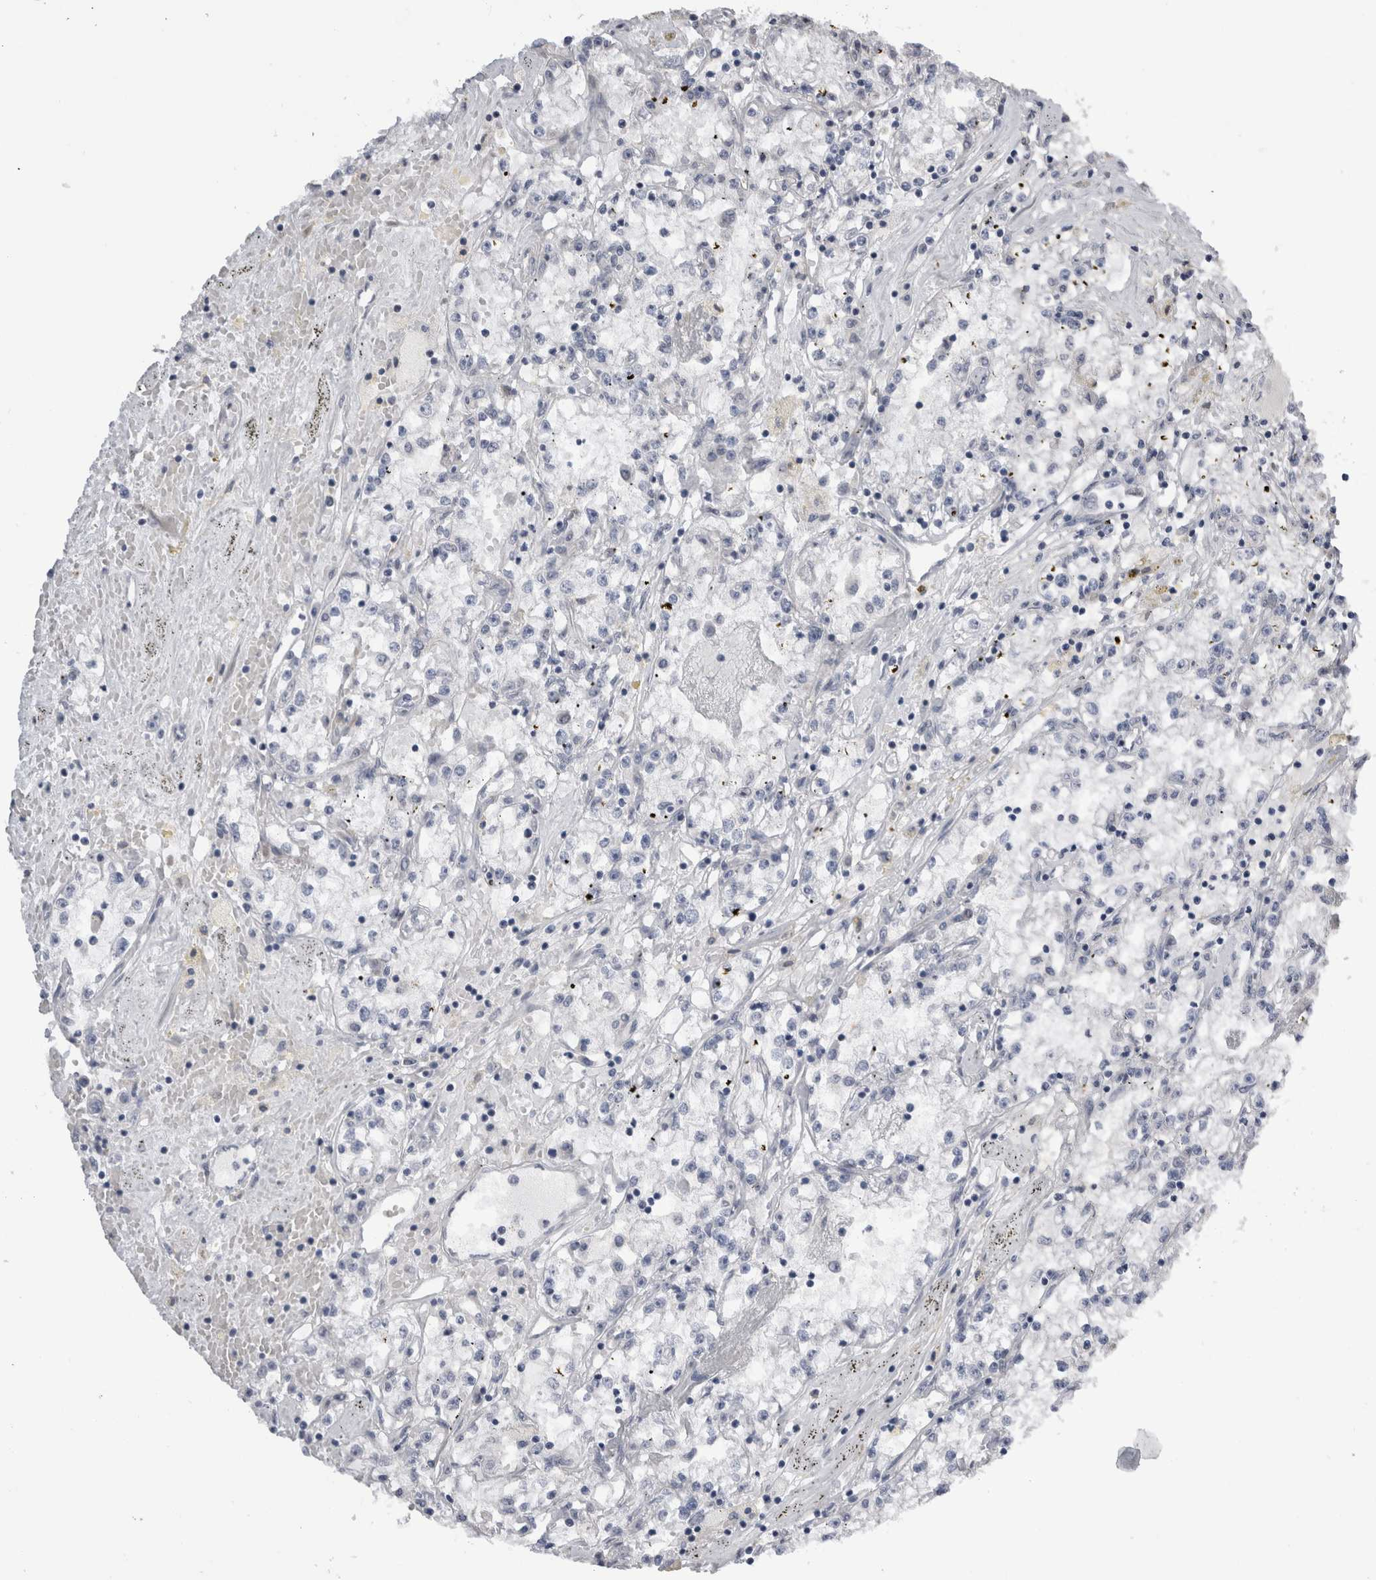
{"staining": {"intensity": "weak", "quantity": "<25%", "location": "cytoplasmic/membranous"}, "tissue": "renal cancer", "cell_type": "Tumor cells", "image_type": "cancer", "snomed": [{"axis": "morphology", "description": "Adenocarcinoma, NOS"}, {"axis": "topography", "description": "Kidney"}], "caption": "Photomicrograph shows no significant protein expression in tumor cells of renal cancer (adenocarcinoma). The staining was performed using DAB to visualize the protein expression in brown, while the nuclei were stained in blue with hematoxylin (Magnification: 20x).", "gene": "ARHGAP29", "patient": {"sex": "male", "age": 56}}